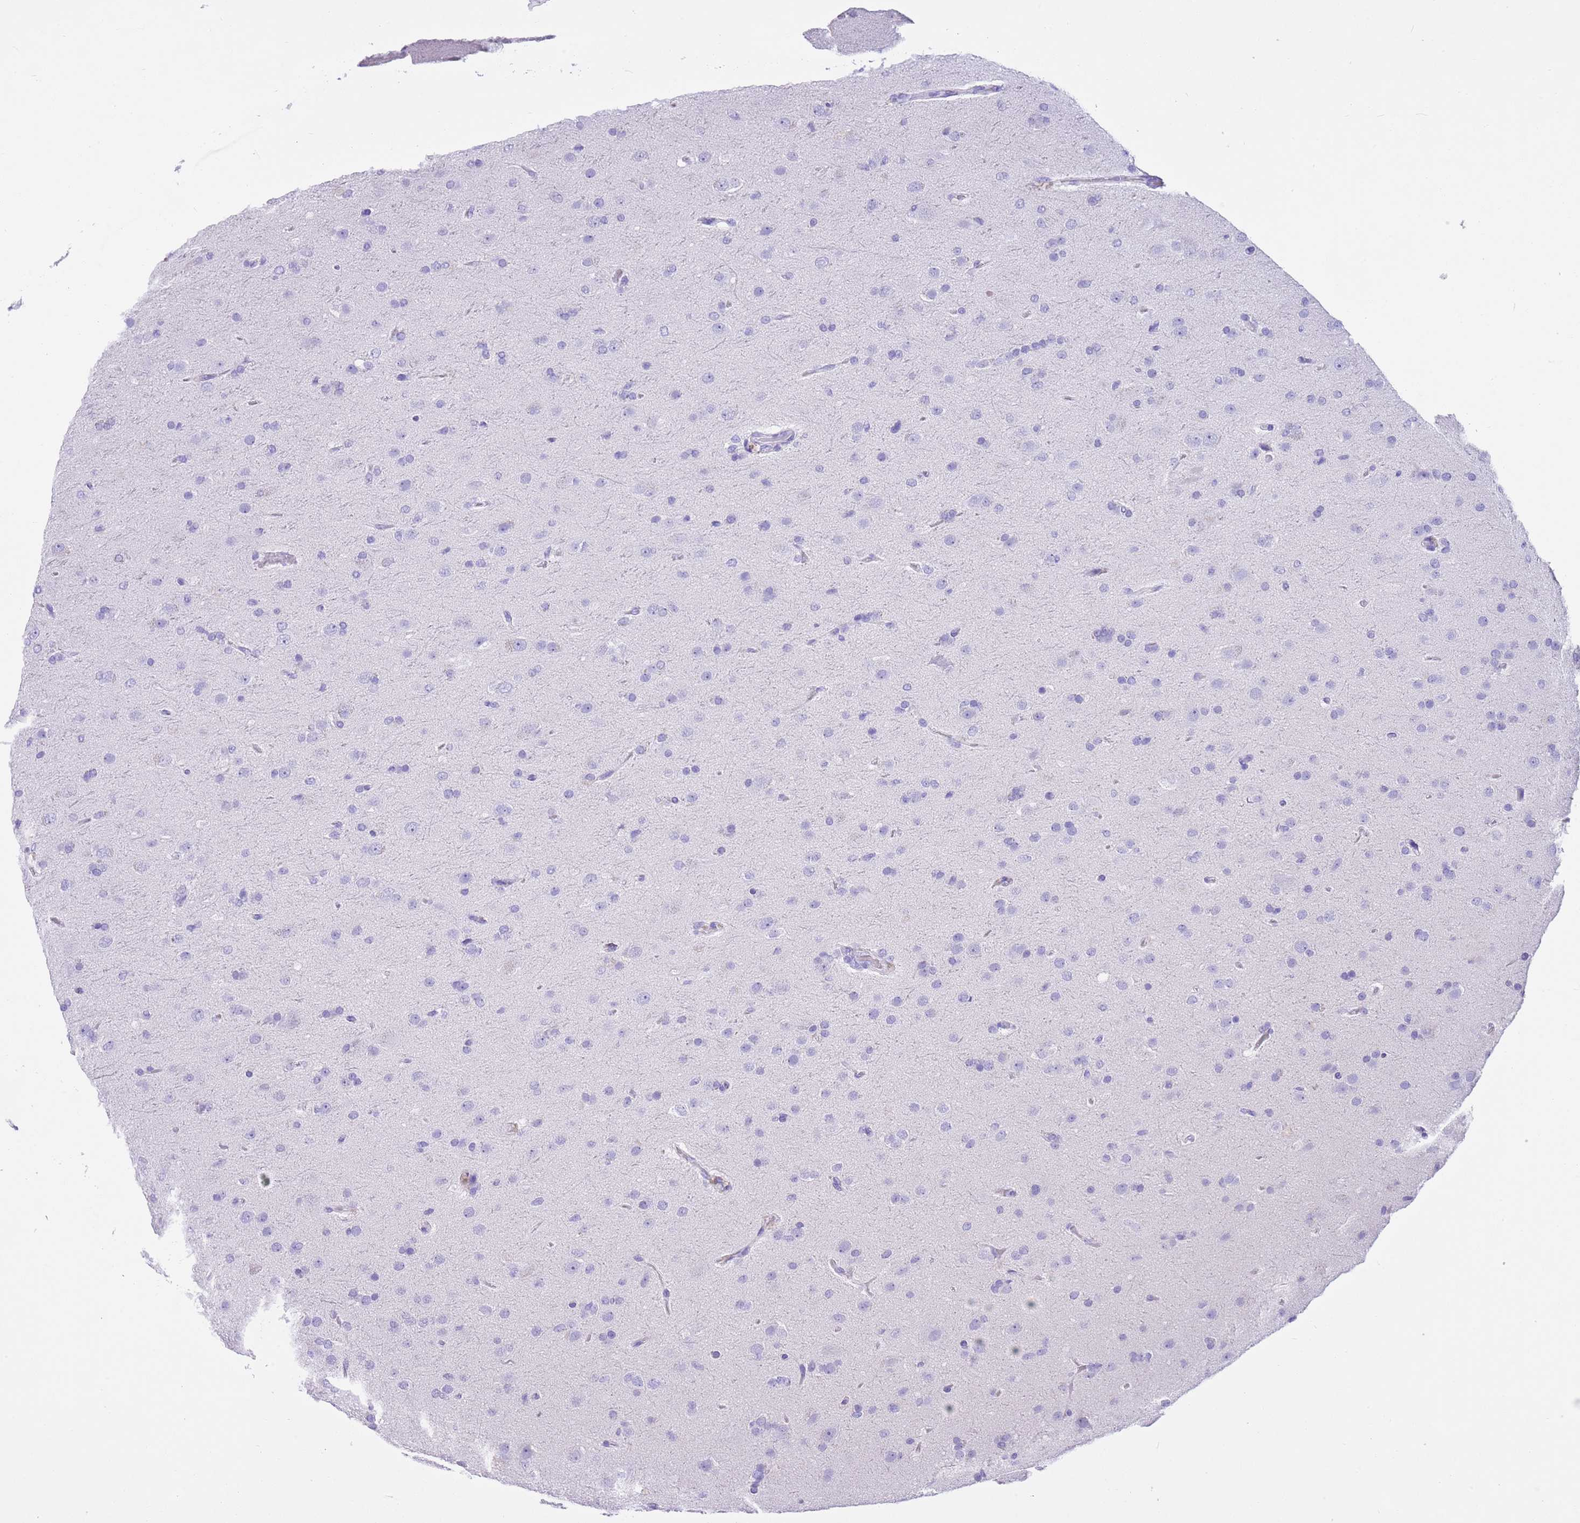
{"staining": {"intensity": "negative", "quantity": "none", "location": "none"}, "tissue": "glioma", "cell_type": "Tumor cells", "image_type": "cancer", "snomed": [{"axis": "morphology", "description": "Glioma, malignant, Low grade"}, {"axis": "topography", "description": "Brain"}], "caption": "Tumor cells are negative for protein expression in human low-grade glioma (malignant).", "gene": "TMEM185B", "patient": {"sex": "male", "age": 65}}